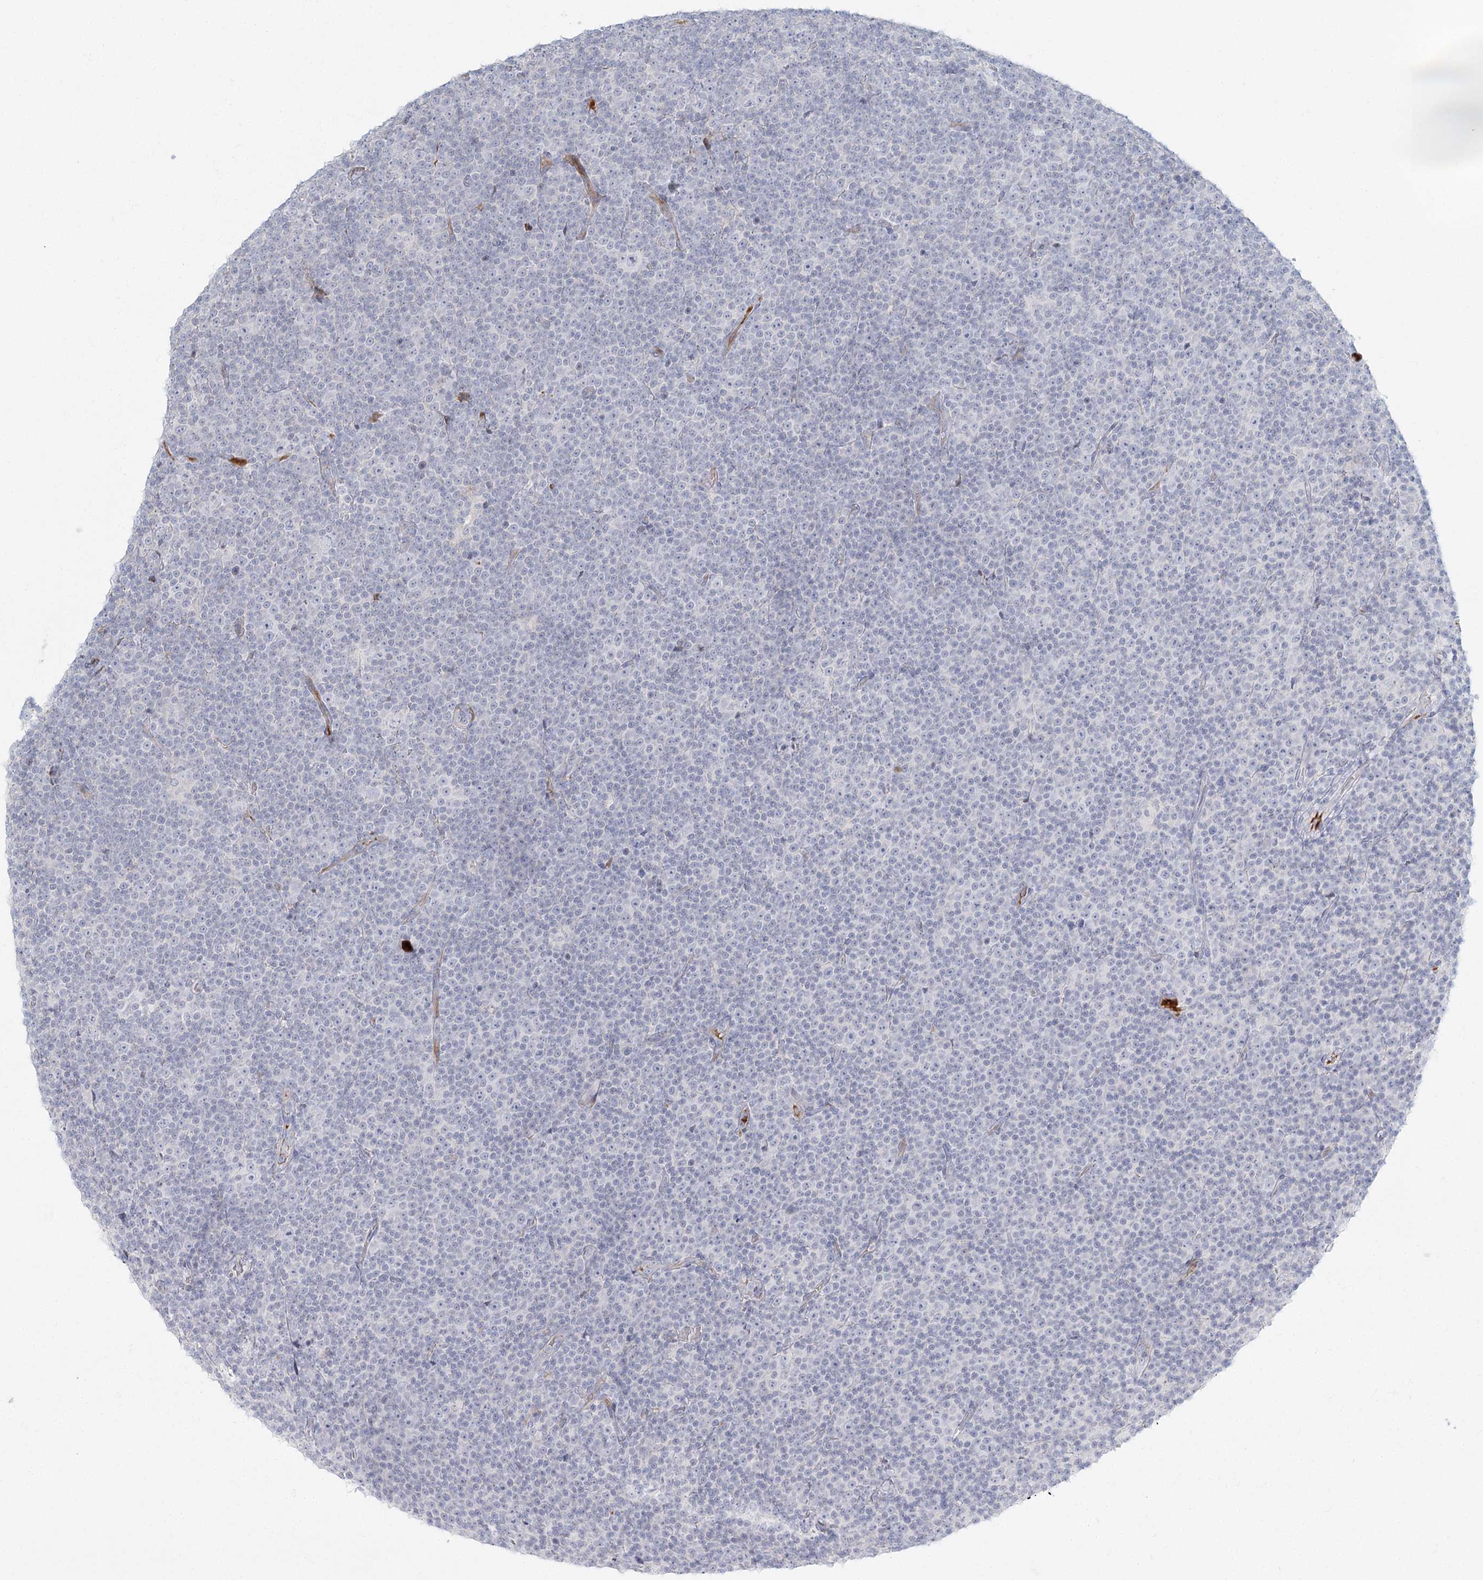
{"staining": {"intensity": "negative", "quantity": "none", "location": "none"}, "tissue": "lymphoma", "cell_type": "Tumor cells", "image_type": "cancer", "snomed": [{"axis": "morphology", "description": "Malignant lymphoma, non-Hodgkin's type, Low grade"}, {"axis": "topography", "description": "Lymph node"}], "caption": "There is no significant staining in tumor cells of lymphoma. Nuclei are stained in blue.", "gene": "DMGDH", "patient": {"sex": "female", "age": 67}}